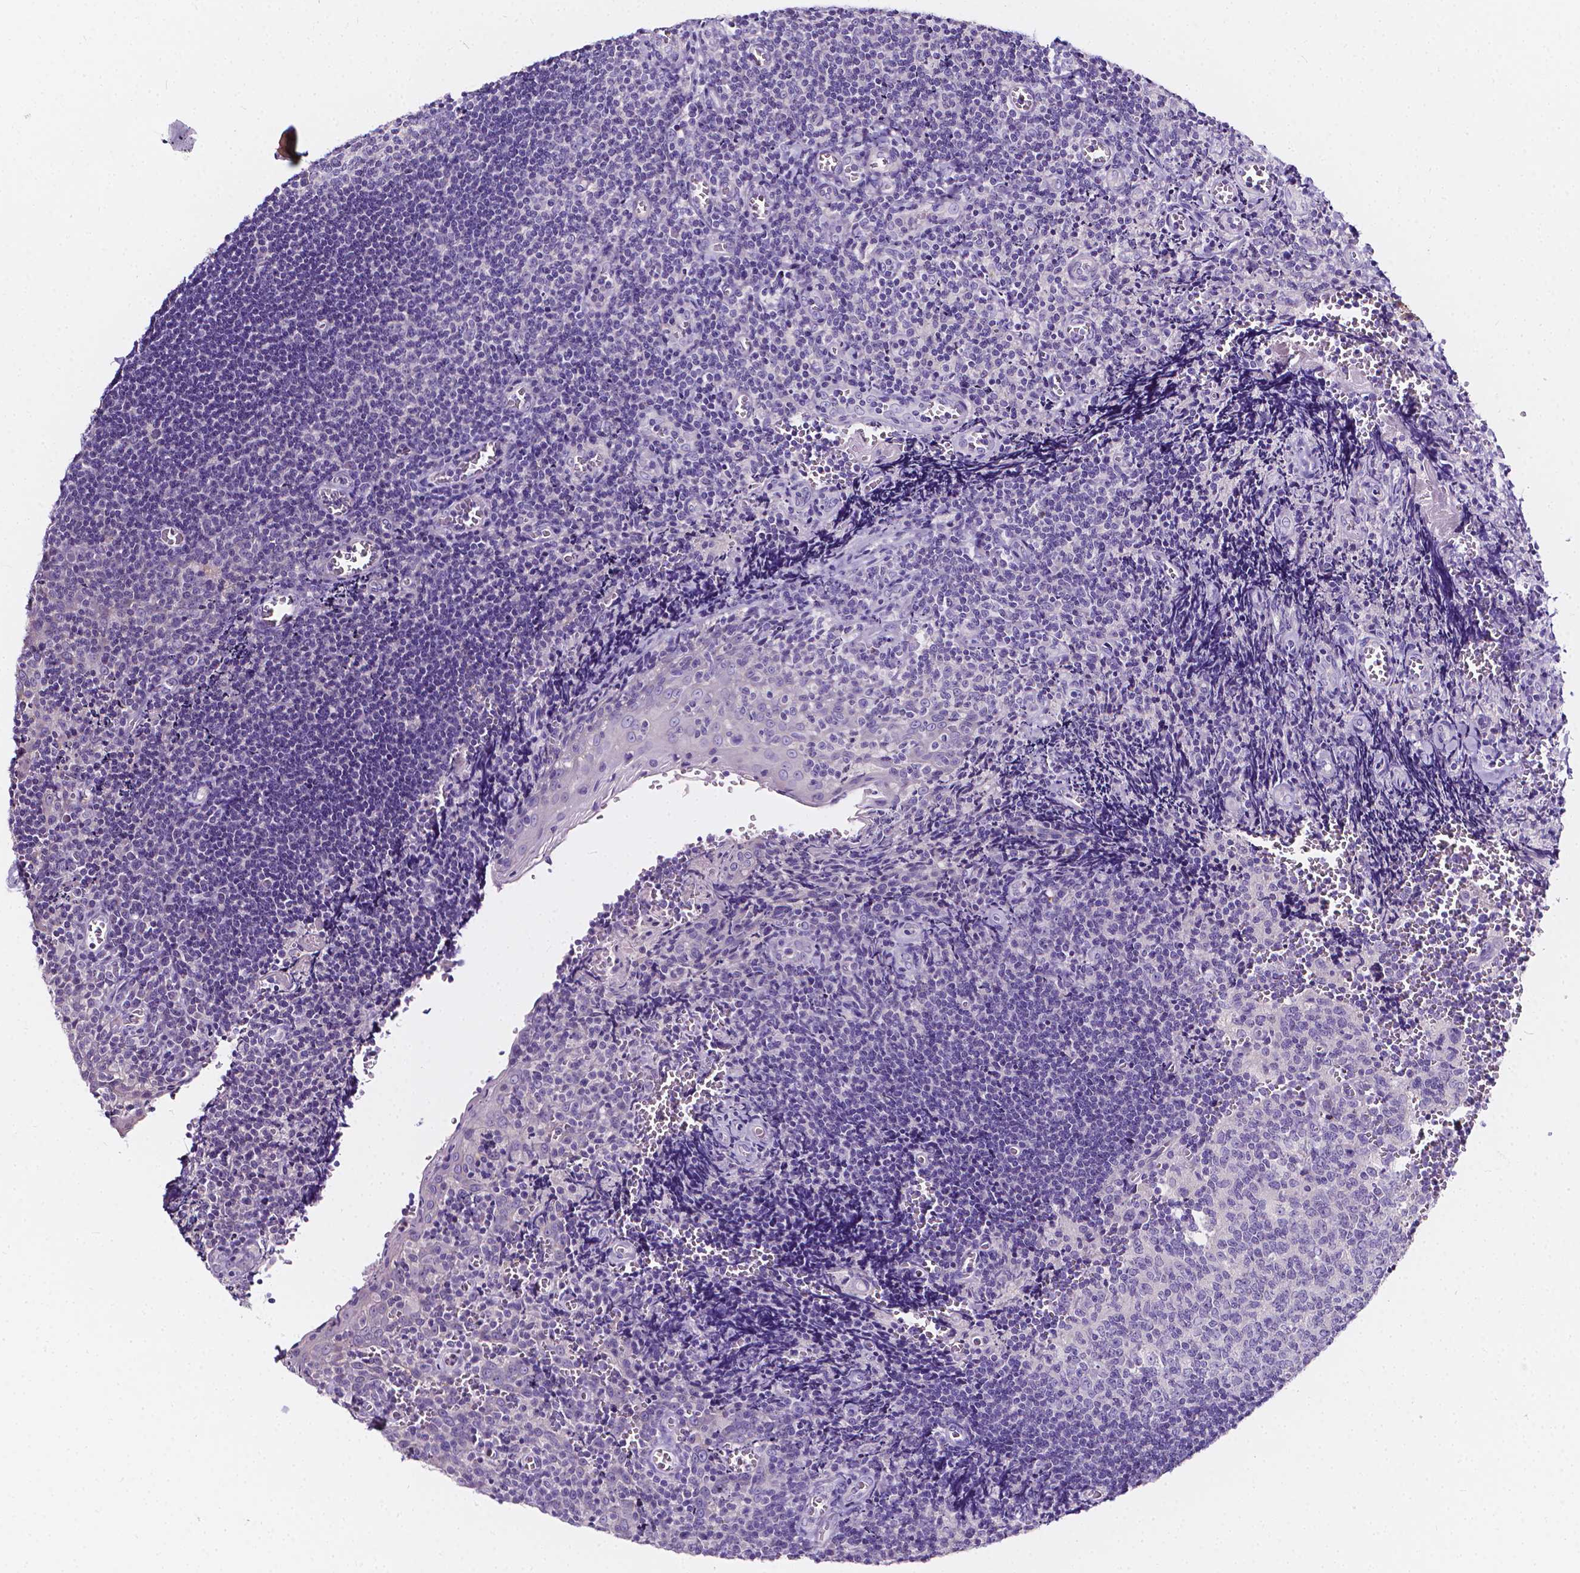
{"staining": {"intensity": "negative", "quantity": "none", "location": "none"}, "tissue": "tonsil", "cell_type": "Germinal center cells", "image_type": "normal", "snomed": [{"axis": "morphology", "description": "Normal tissue, NOS"}, {"axis": "morphology", "description": "Inflammation, NOS"}, {"axis": "topography", "description": "Tonsil"}], "caption": "Germinal center cells show no significant positivity in unremarkable tonsil. (DAB IHC, high magnification).", "gene": "CLSTN2", "patient": {"sex": "female", "age": 31}}